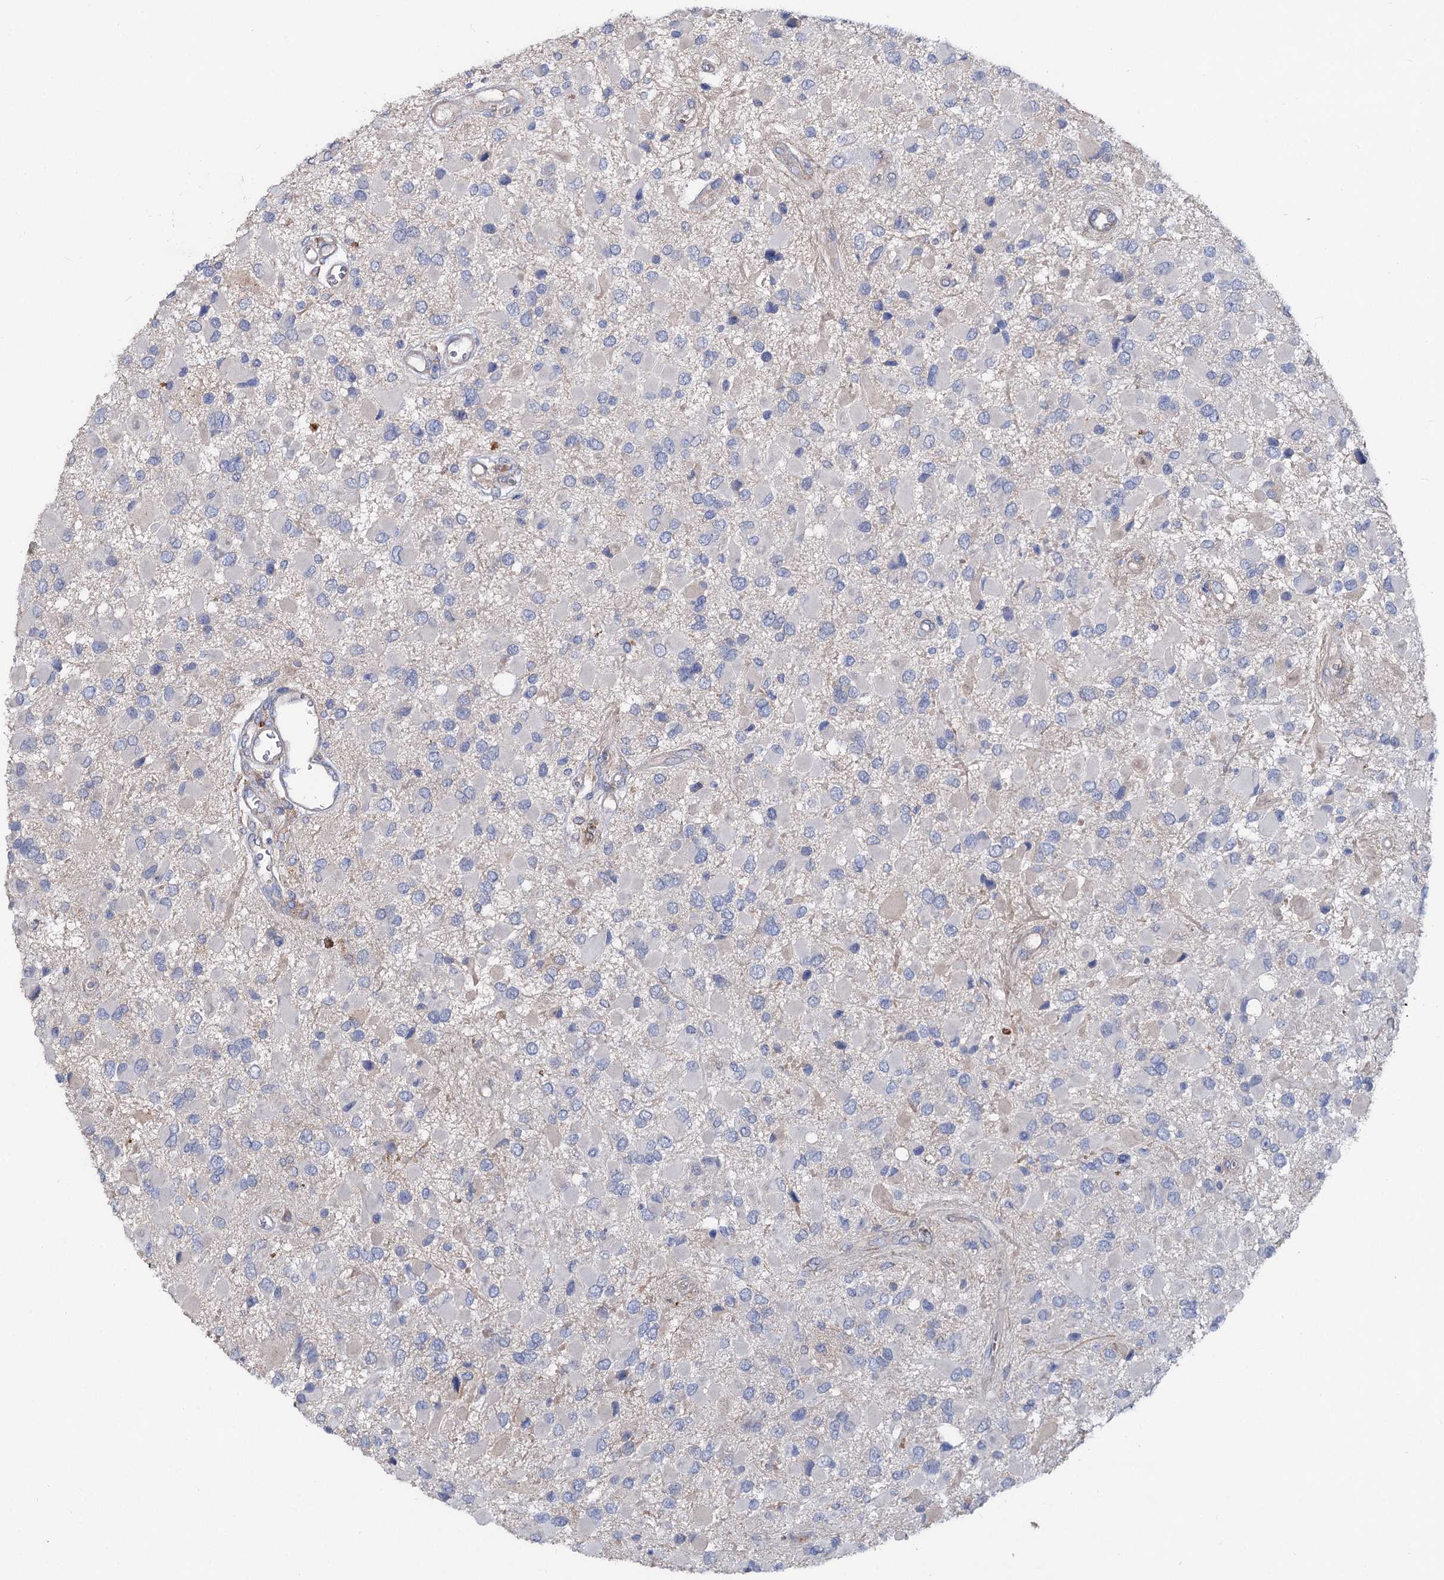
{"staining": {"intensity": "negative", "quantity": "none", "location": "none"}, "tissue": "glioma", "cell_type": "Tumor cells", "image_type": "cancer", "snomed": [{"axis": "morphology", "description": "Glioma, malignant, High grade"}, {"axis": "topography", "description": "Brain"}], "caption": "Histopathology image shows no significant protein staining in tumor cells of malignant high-grade glioma.", "gene": "HVCN1", "patient": {"sex": "male", "age": 53}}